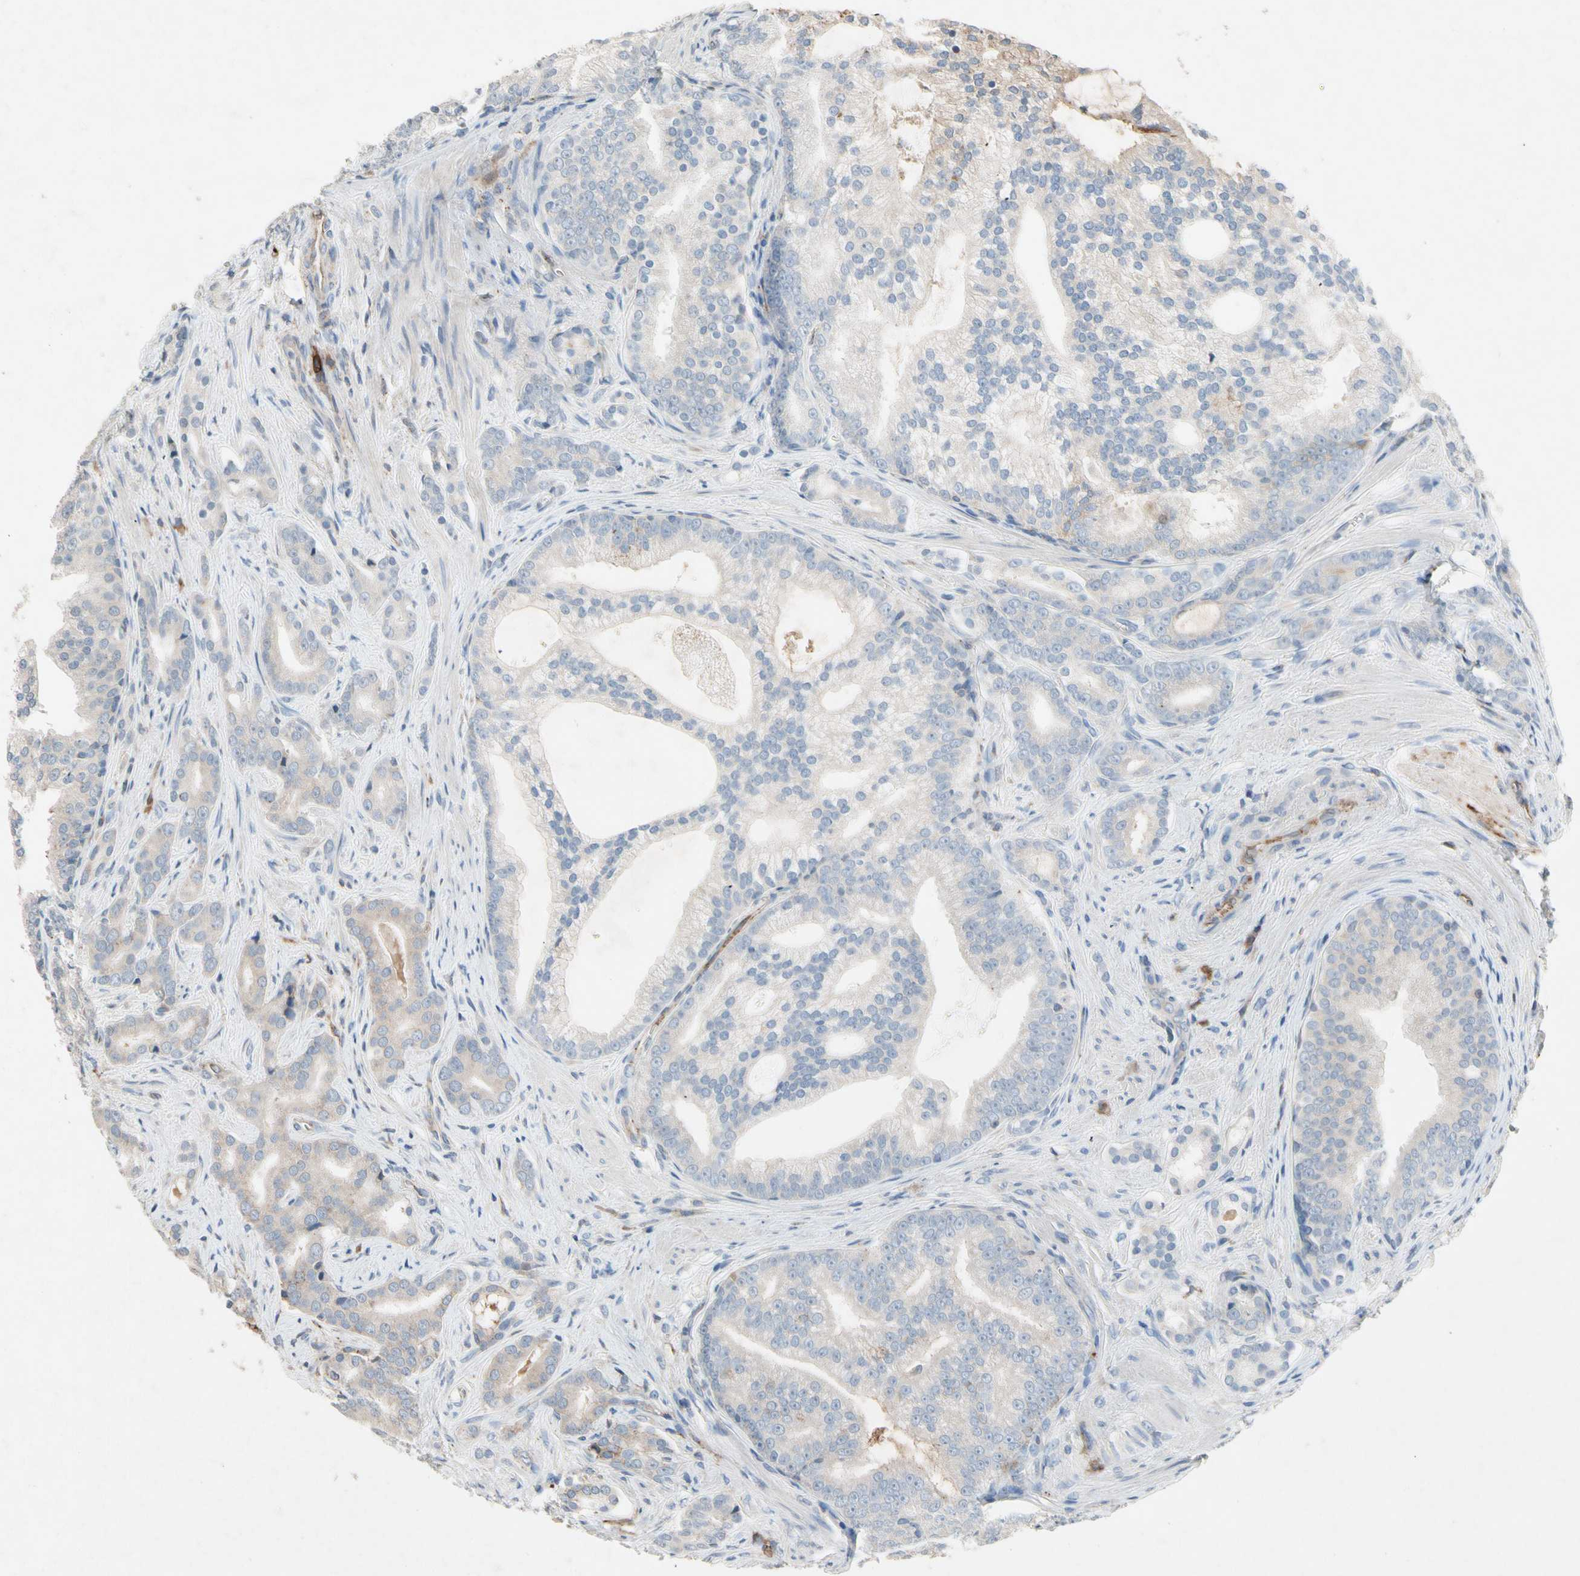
{"staining": {"intensity": "strong", "quantity": "<25%", "location": "cytoplasmic/membranous"}, "tissue": "prostate cancer", "cell_type": "Tumor cells", "image_type": "cancer", "snomed": [{"axis": "morphology", "description": "Adenocarcinoma, Low grade"}, {"axis": "topography", "description": "Prostate"}], "caption": "Tumor cells display medium levels of strong cytoplasmic/membranous staining in approximately <25% of cells in human prostate low-grade adenocarcinoma. The staining was performed using DAB to visualize the protein expression in brown, while the nuclei were stained in blue with hematoxylin (Magnification: 20x).", "gene": "NDFIP2", "patient": {"sex": "male", "age": 58}}